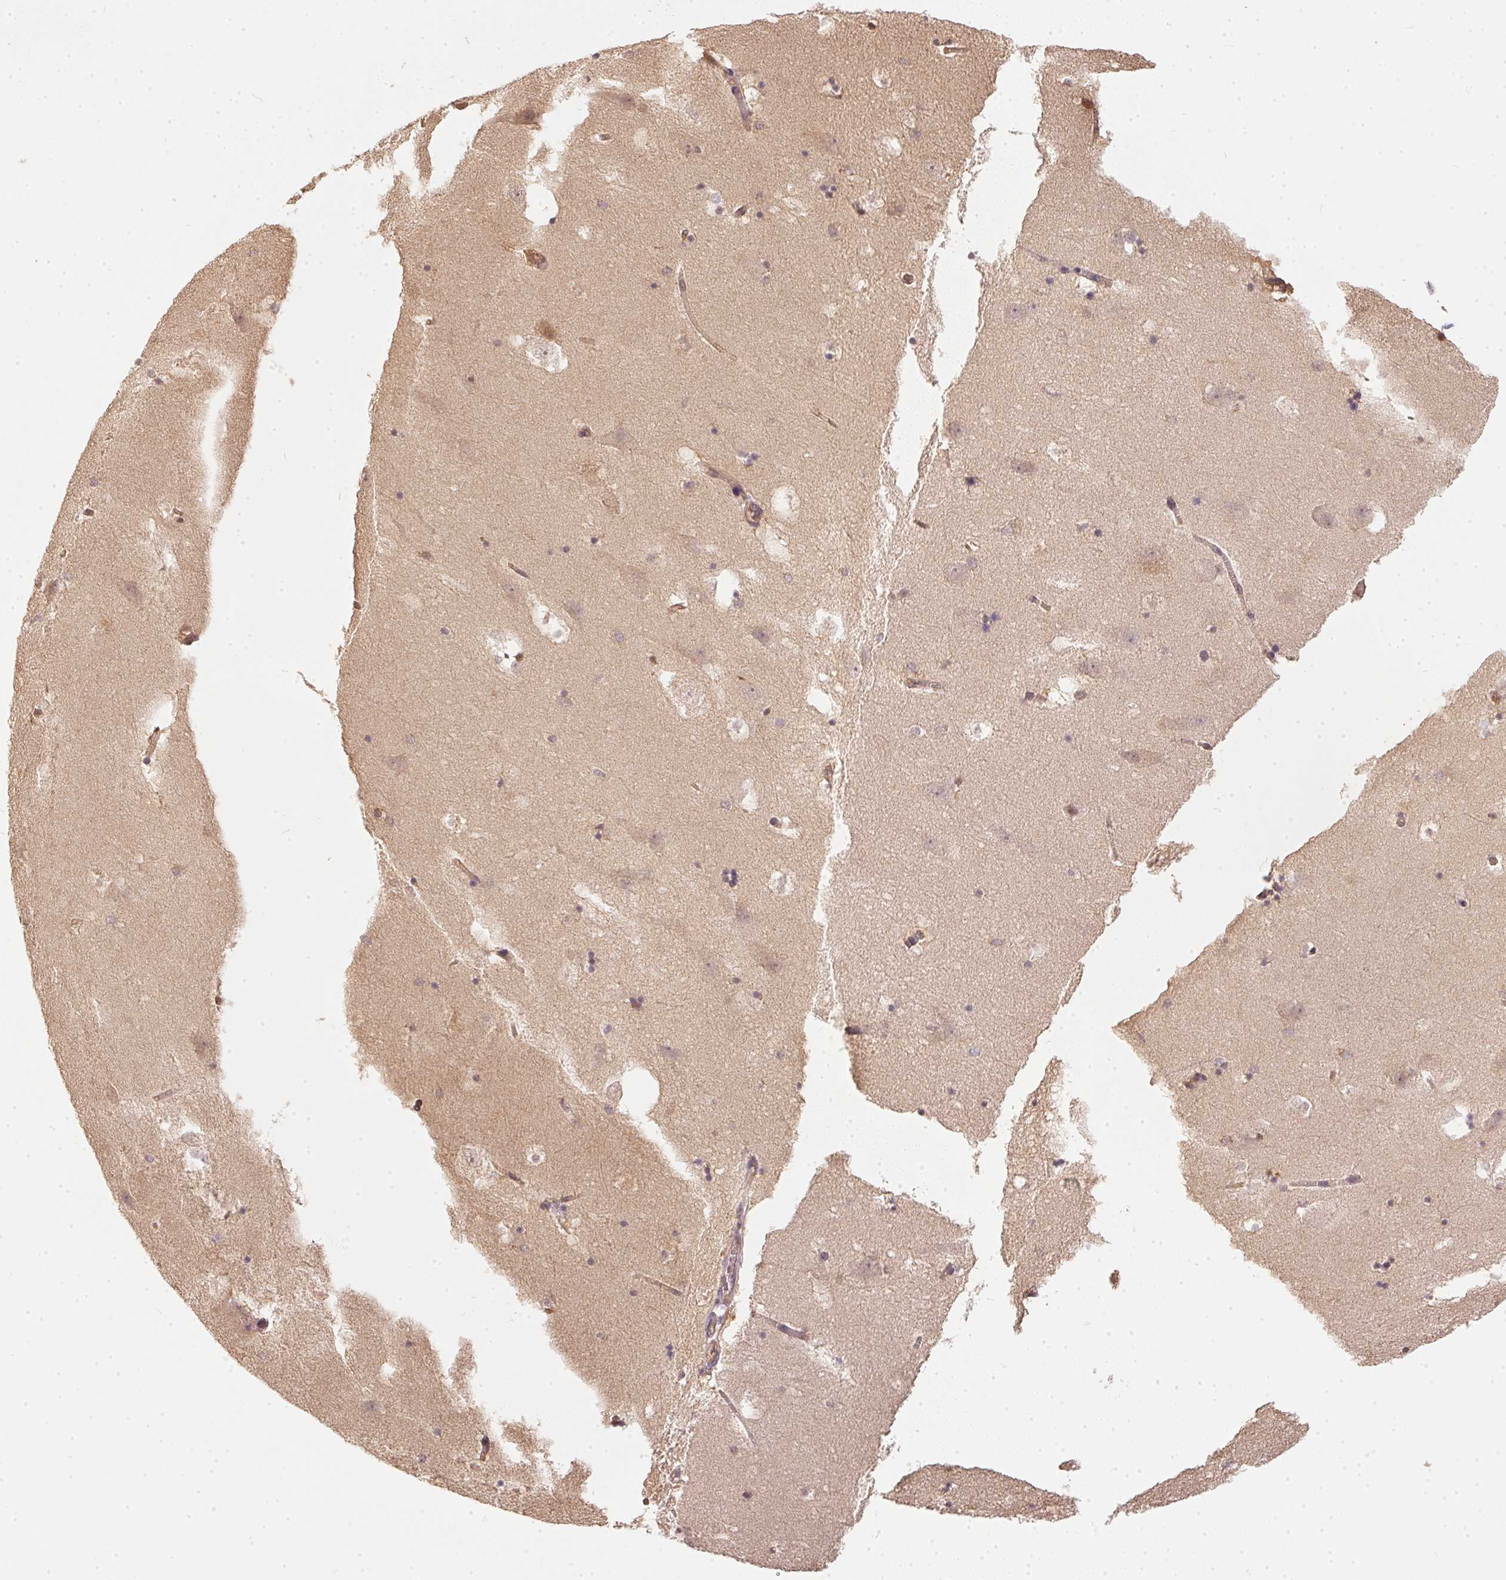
{"staining": {"intensity": "weak", "quantity": "<25%", "location": "cytoplasmic/membranous"}, "tissue": "hippocampus", "cell_type": "Glial cells", "image_type": "normal", "snomed": [{"axis": "morphology", "description": "Normal tissue, NOS"}, {"axis": "topography", "description": "Hippocampus"}], "caption": "The image displays no staining of glial cells in benign hippocampus. (DAB immunohistochemistry (IHC) with hematoxylin counter stain).", "gene": "BLMH", "patient": {"sex": "male", "age": 58}}